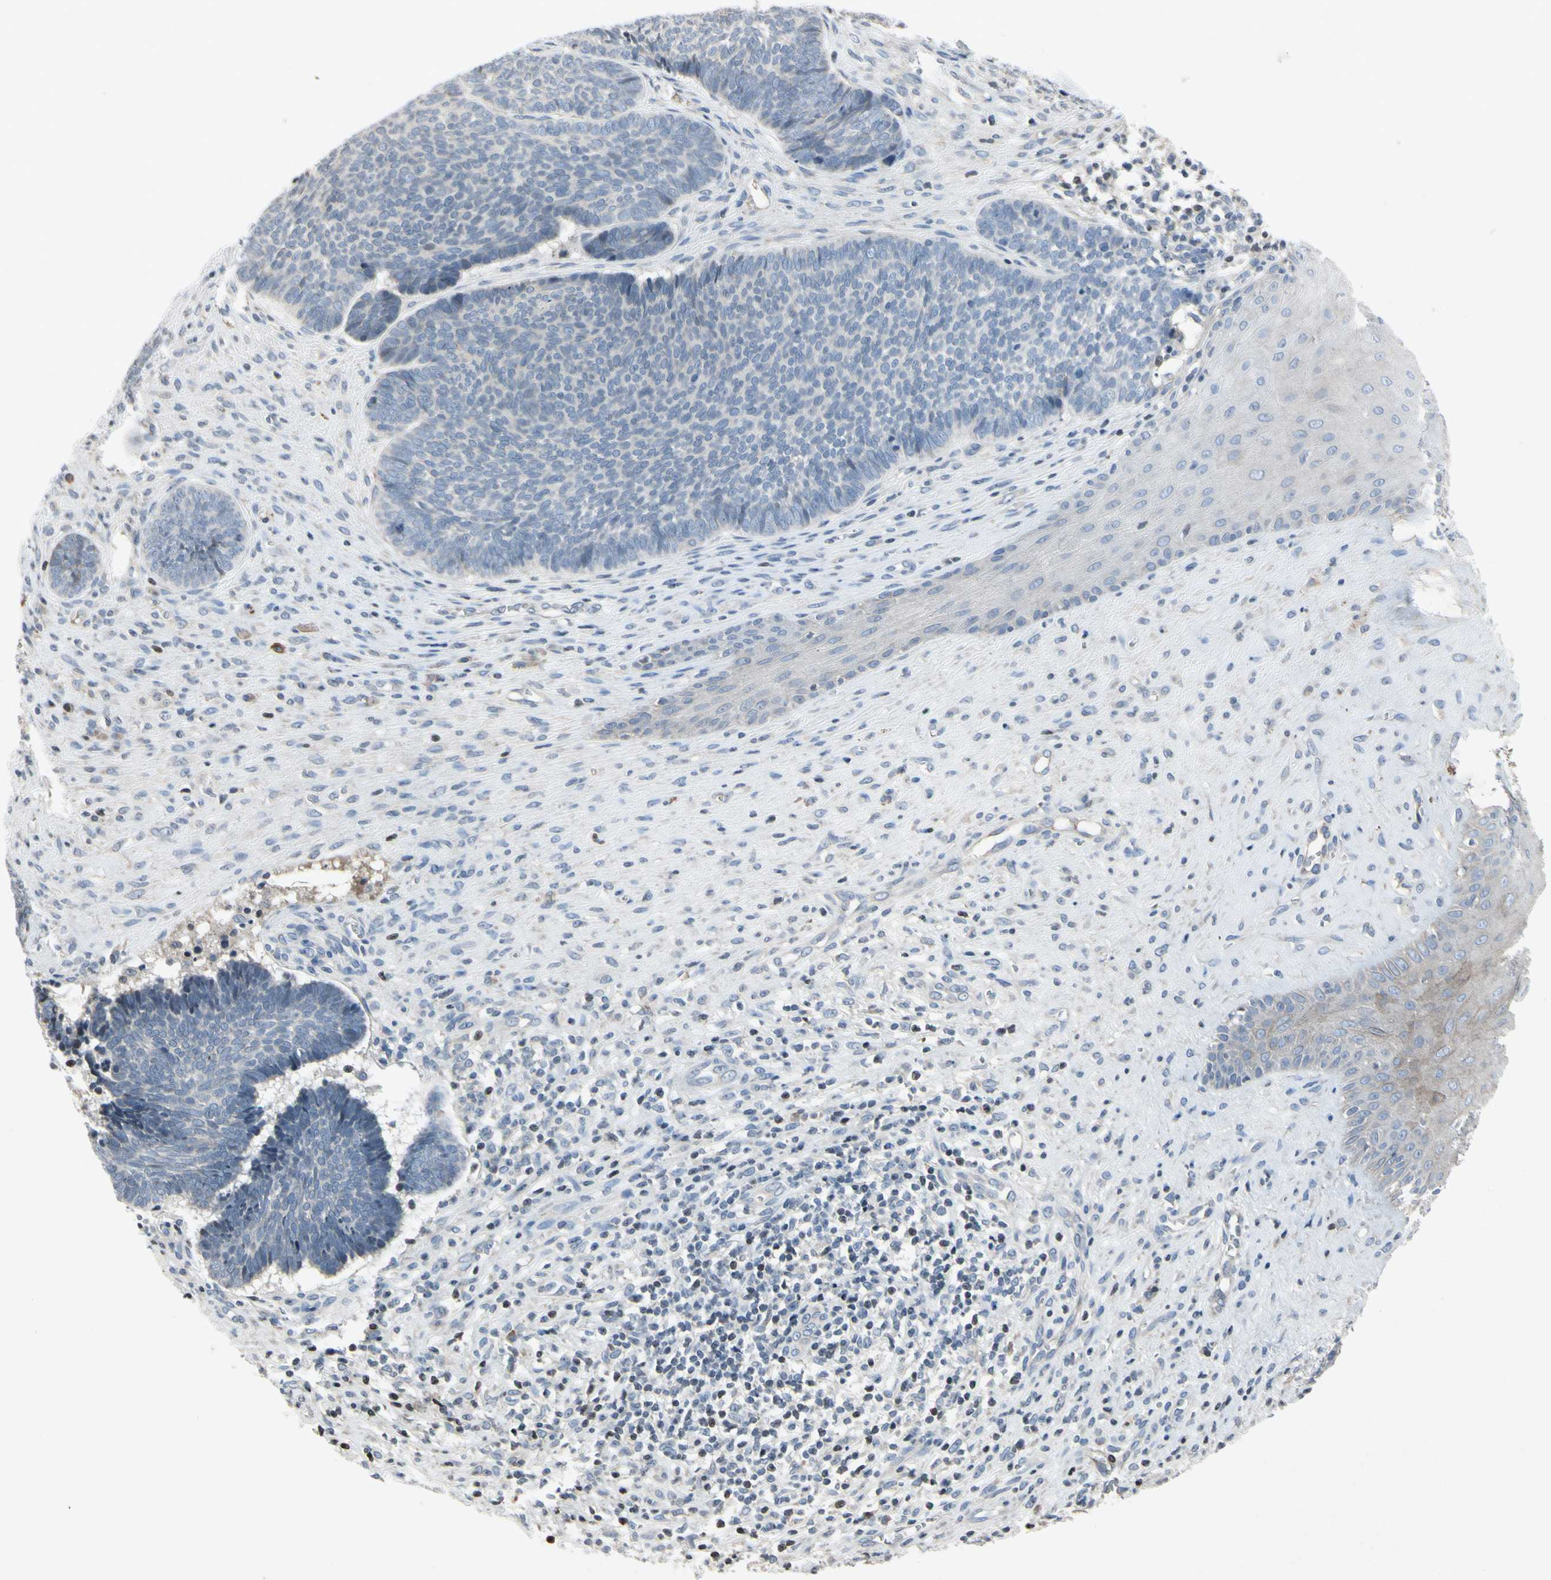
{"staining": {"intensity": "negative", "quantity": "none", "location": "none"}, "tissue": "skin cancer", "cell_type": "Tumor cells", "image_type": "cancer", "snomed": [{"axis": "morphology", "description": "Basal cell carcinoma"}, {"axis": "topography", "description": "Skin"}], "caption": "Histopathology image shows no significant protein expression in tumor cells of skin cancer.", "gene": "ARG1", "patient": {"sex": "male", "age": 84}}